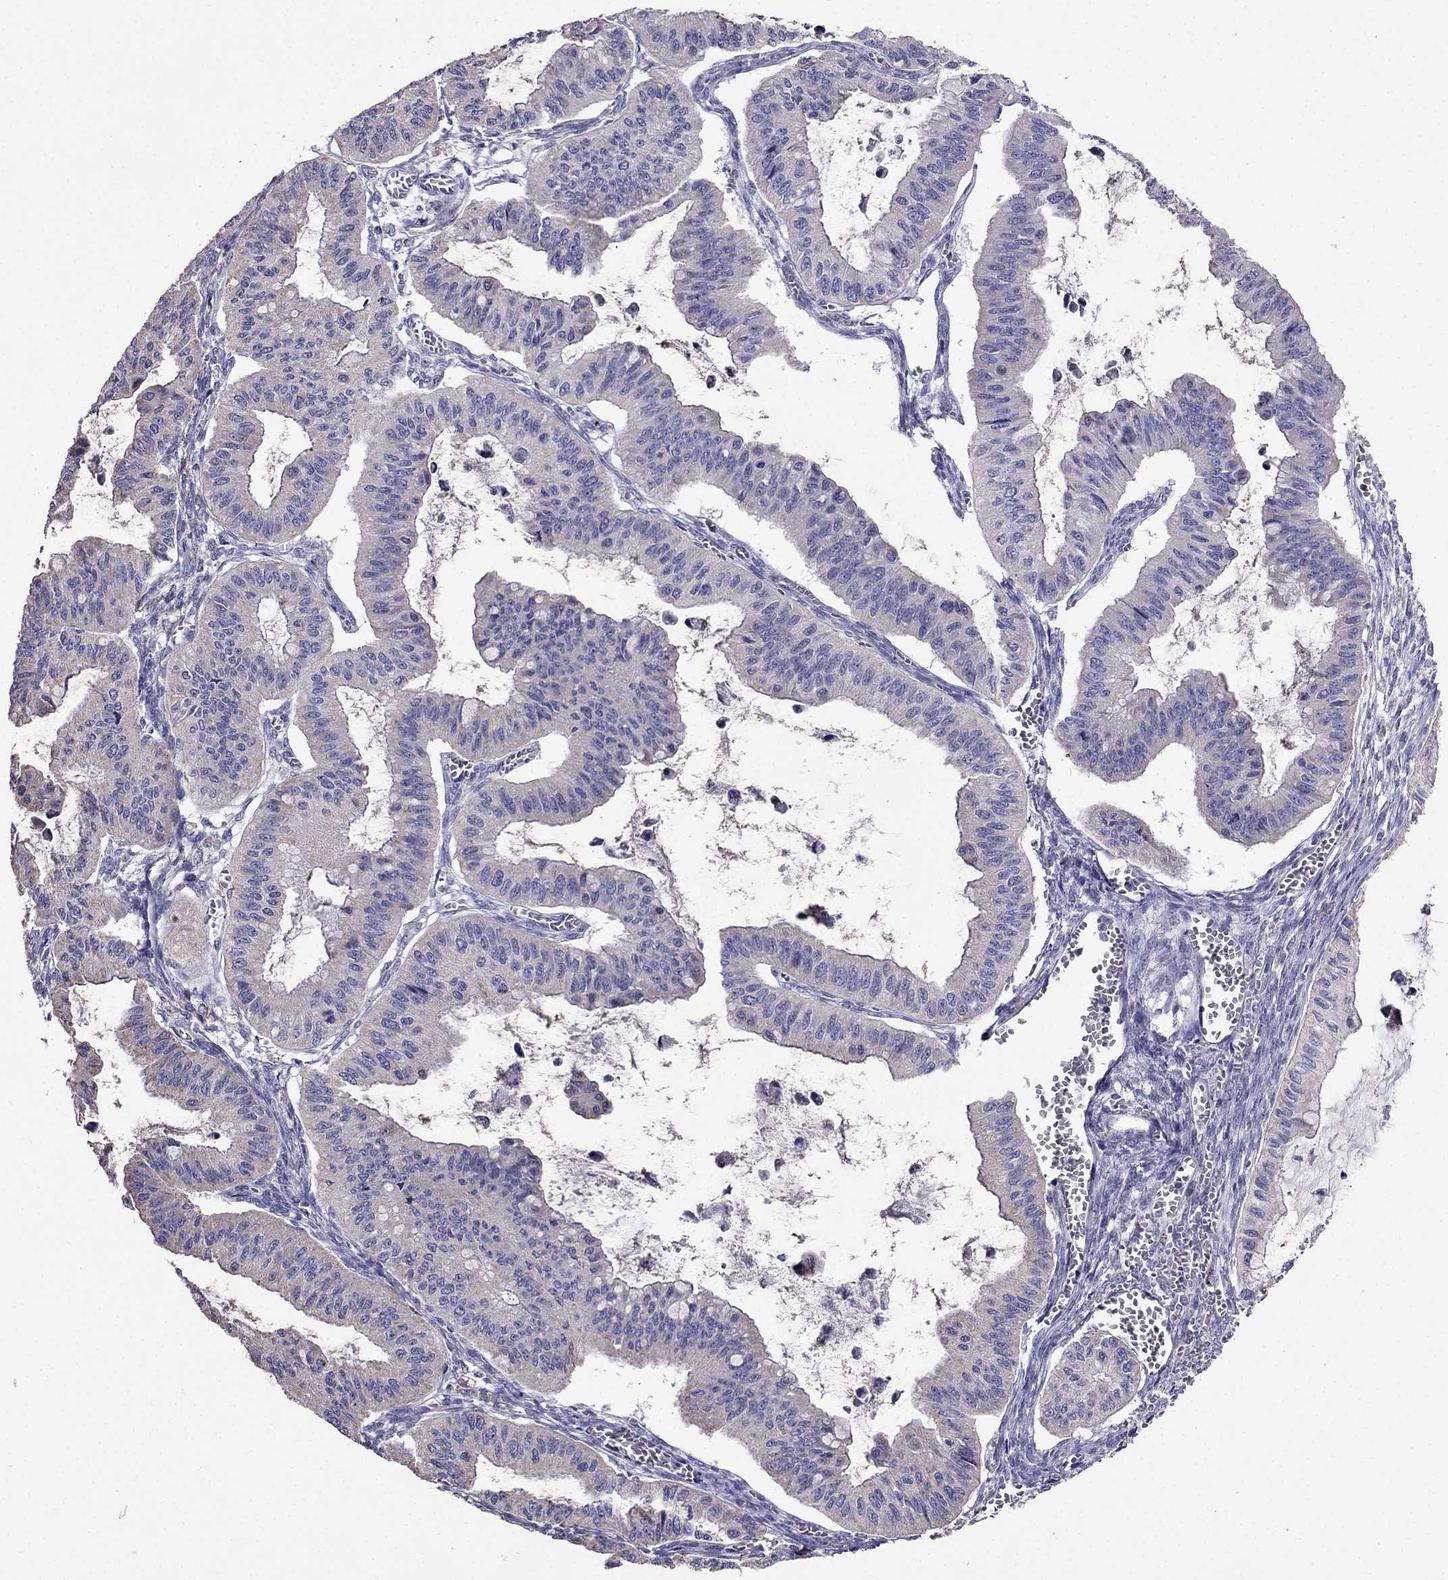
{"staining": {"intensity": "negative", "quantity": "none", "location": "none"}, "tissue": "ovarian cancer", "cell_type": "Tumor cells", "image_type": "cancer", "snomed": [{"axis": "morphology", "description": "Cystadenocarcinoma, mucinous, NOS"}, {"axis": "topography", "description": "Ovary"}], "caption": "Immunohistochemistry (IHC) image of neoplastic tissue: human mucinous cystadenocarcinoma (ovarian) stained with DAB (3,3'-diaminobenzidine) reveals no significant protein staining in tumor cells.", "gene": "DSC1", "patient": {"sex": "female", "age": 72}}